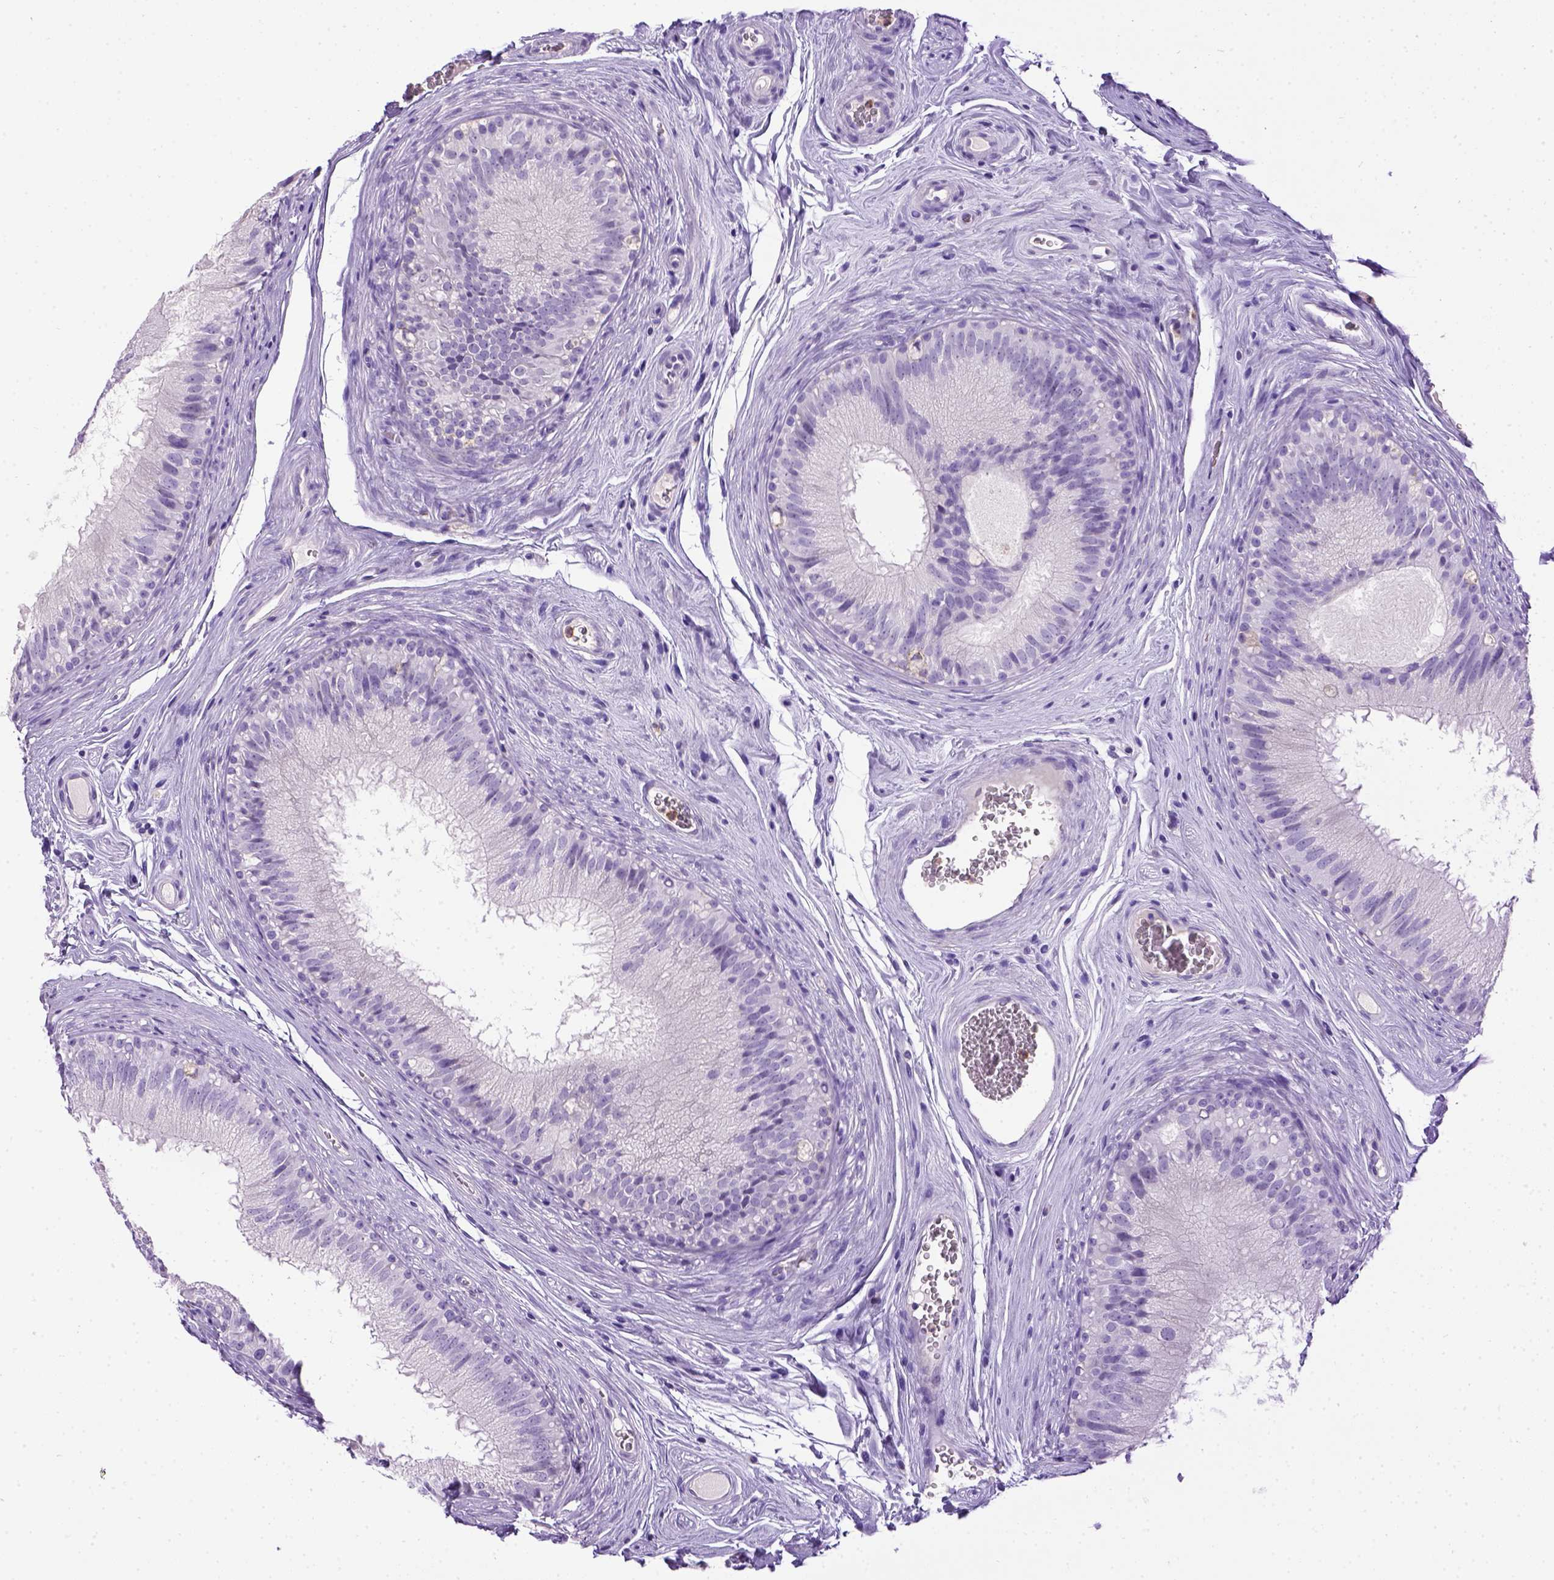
{"staining": {"intensity": "negative", "quantity": "none", "location": "none"}, "tissue": "epididymis", "cell_type": "Glandular cells", "image_type": "normal", "snomed": [{"axis": "morphology", "description": "Normal tissue, NOS"}, {"axis": "topography", "description": "Epididymis"}], "caption": "Immunohistochemical staining of unremarkable epididymis demonstrates no significant positivity in glandular cells. The staining was performed using DAB (3,3'-diaminobenzidine) to visualize the protein expression in brown, while the nuclei were stained in blue with hematoxylin (Magnification: 20x).", "gene": "ITGAX", "patient": {"sex": "male", "age": 37}}